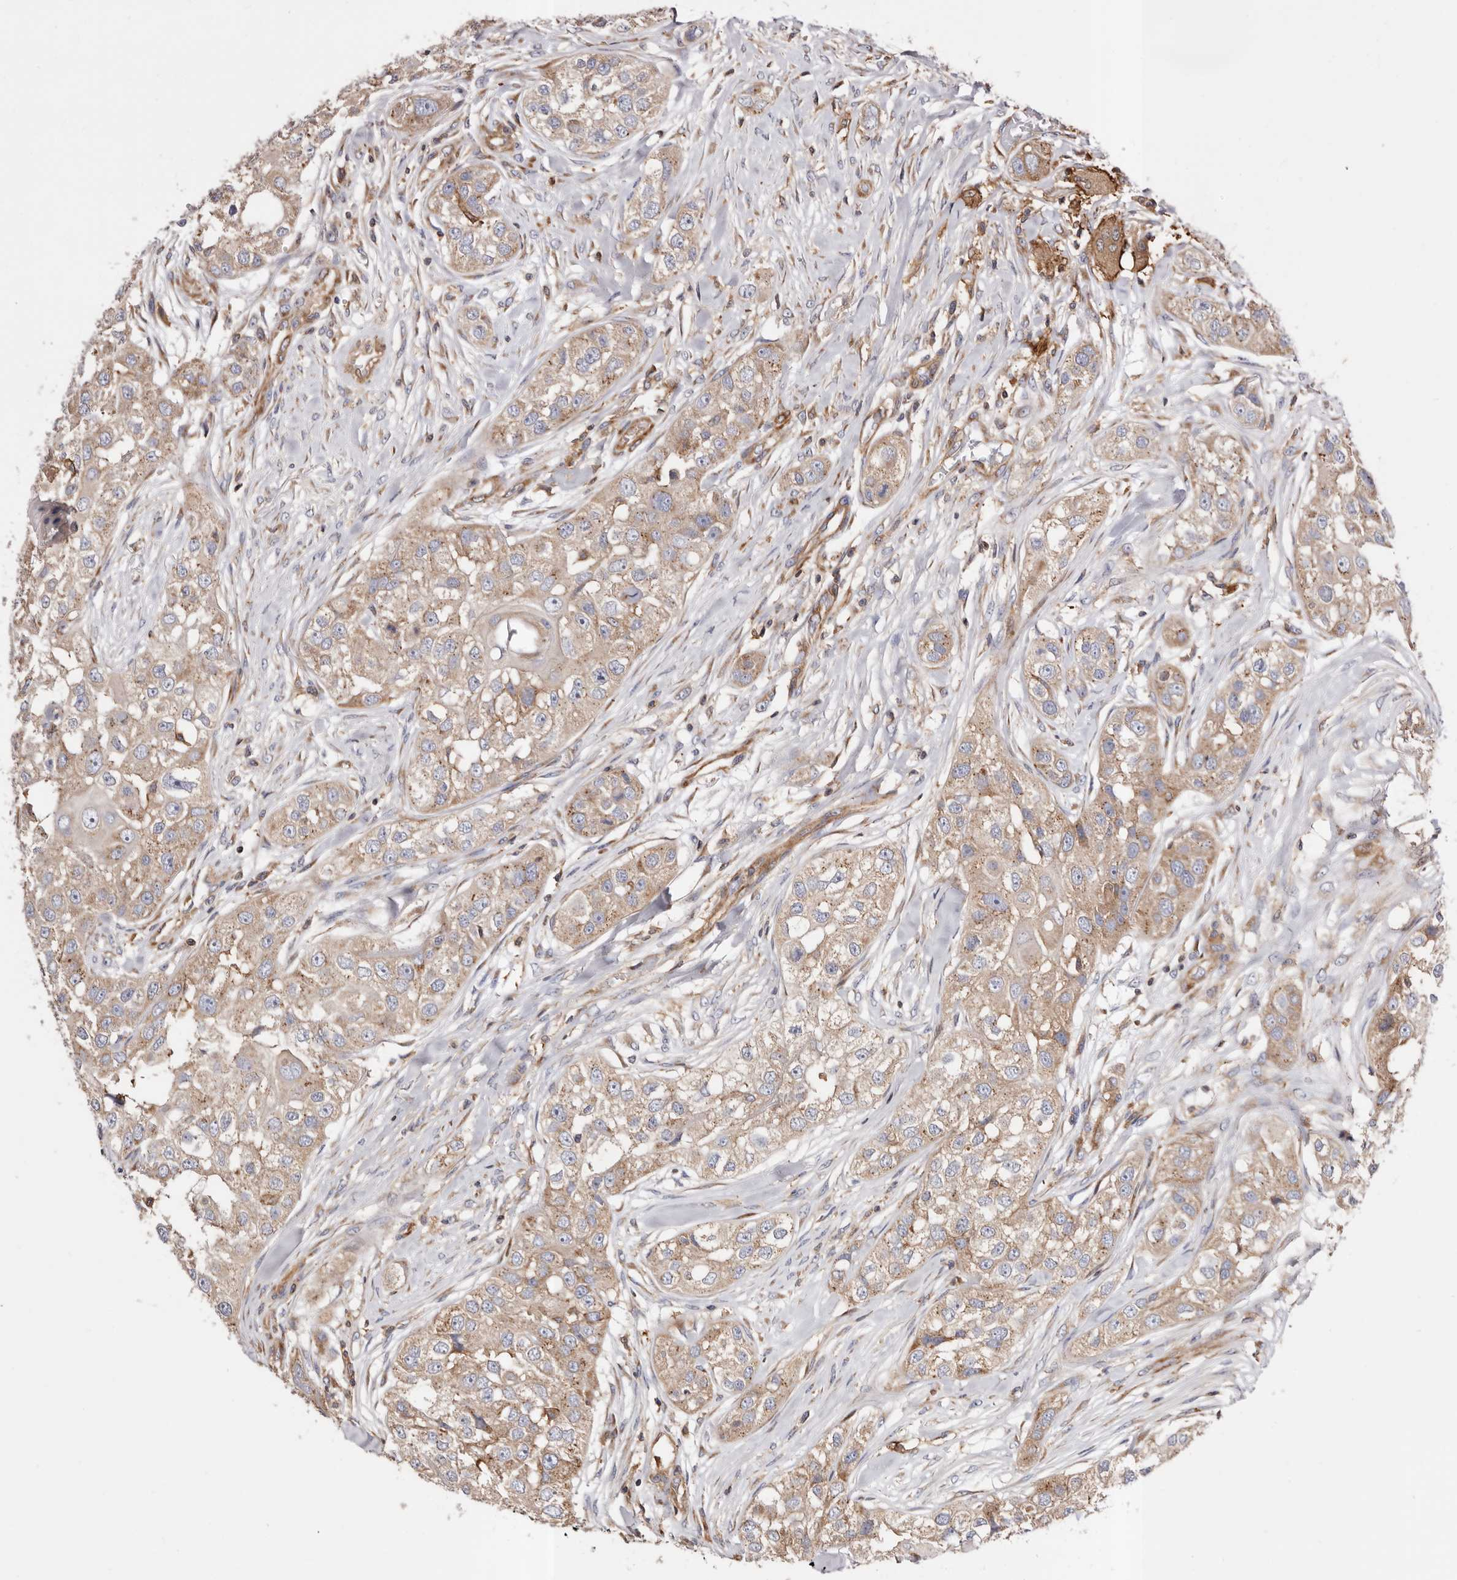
{"staining": {"intensity": "weak", "quantity": ">75%", "location": "cytoplasmic/membranous"}, "tissue": "head and neck cancer", "cell_type": "Tumor cells", "image_type": "cancer", "snomed": [{"axis": "morphology", "description": "Normal tissue, NOS"}, {"axis": "morphology", "description": "Squamous cell carcinoma, NOS"}, {"axis": "topography", "description": "Skeletal muscle"}, {"axis": "topography", "description": "Head-Neck"}], "caption": "This is a micrograph of immunohistochemistry staining of squamous cell carcinoma (head and neck), which shows weak staining in the cytoplasmic/membranous of tumor cells.", "gene": "COQ8B", "patient": {"sex": "male", "age": 51}}